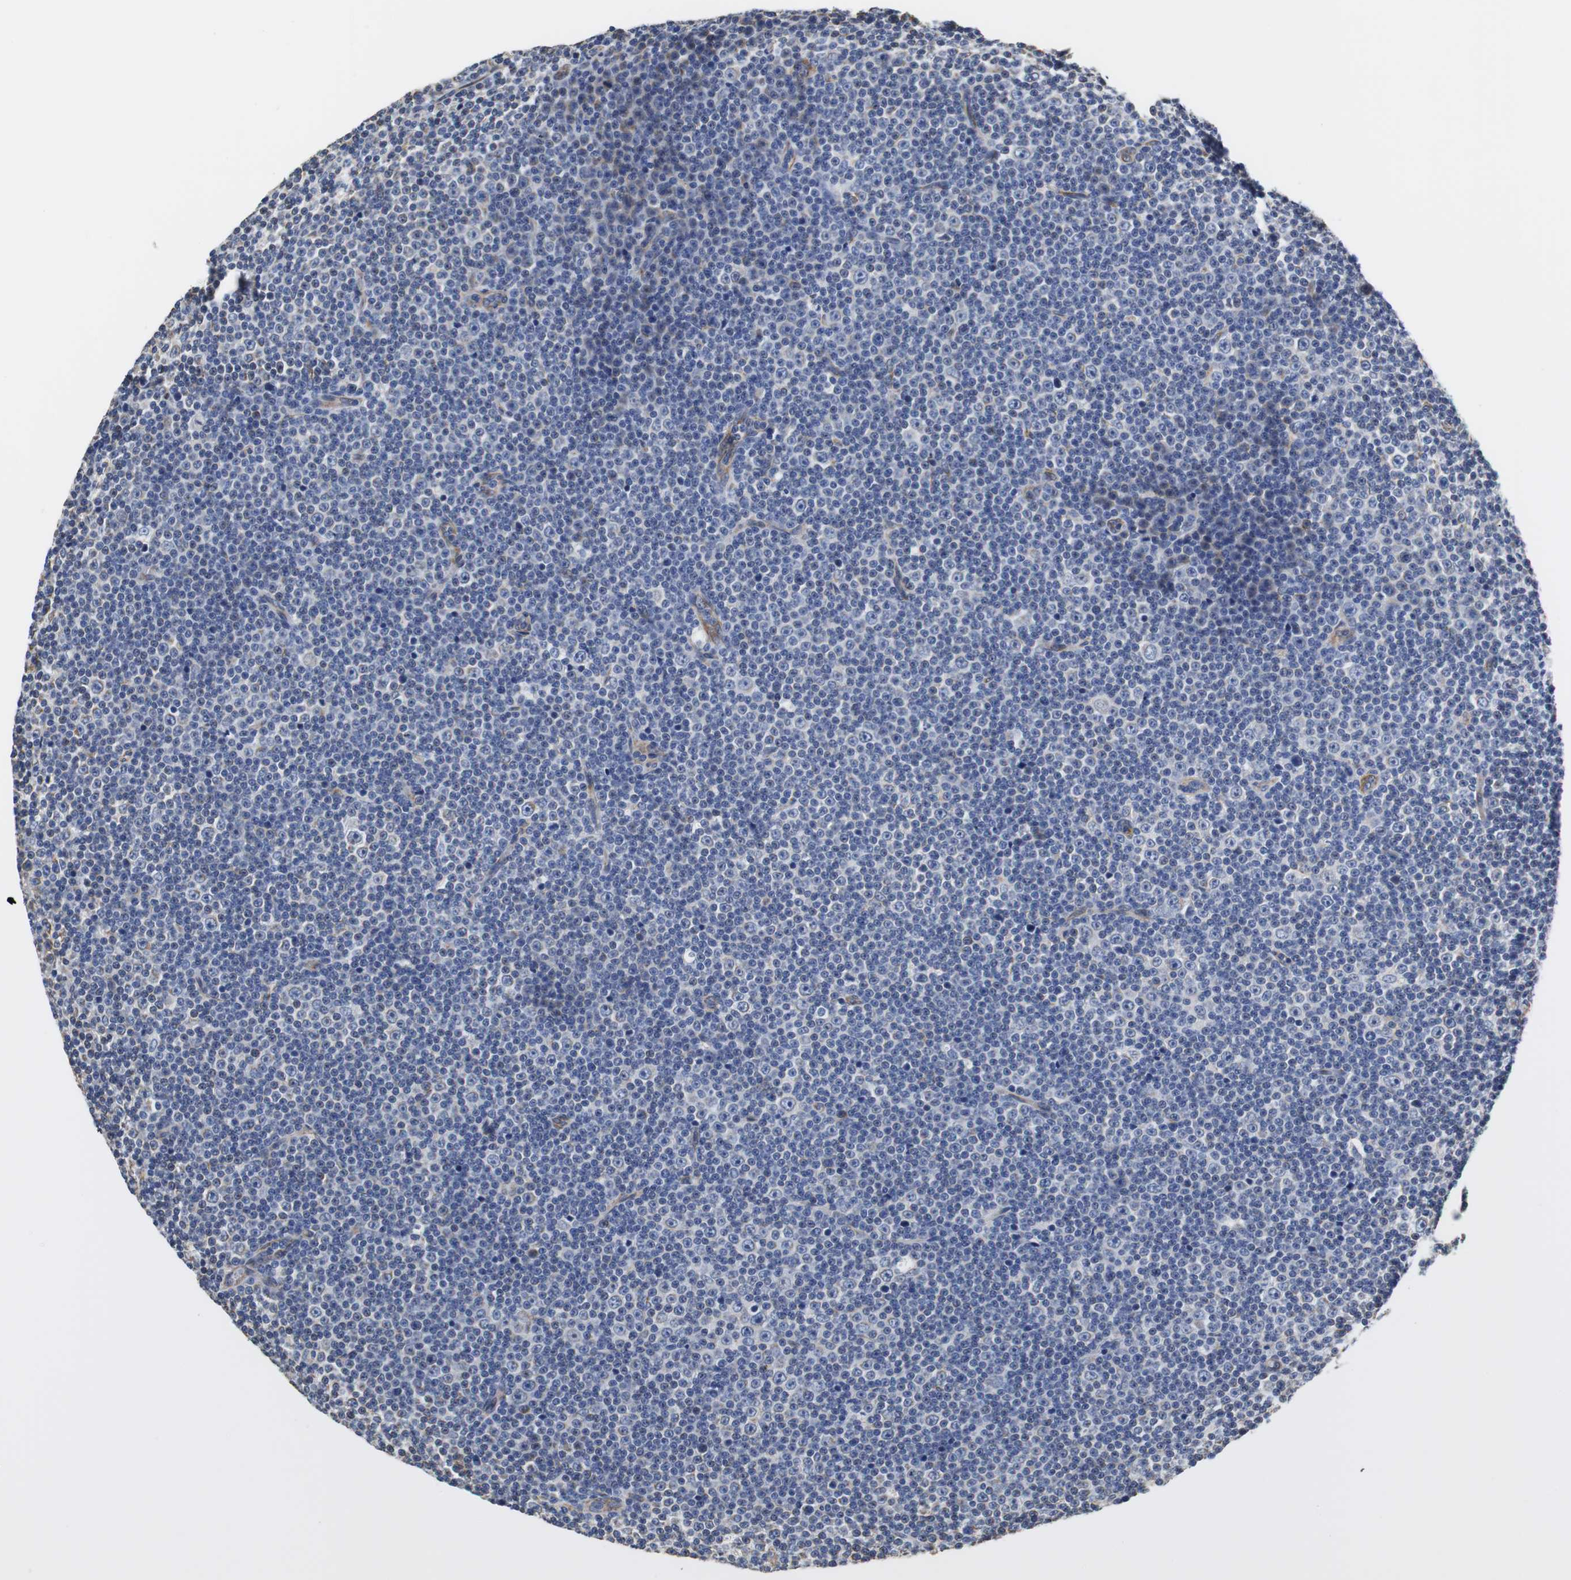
{"staining": {"intensity": "negative", "quantity": "none", "location": "none"}, "tissue": "lymphoma", "cell_type": "Tumor cells", "image_type": "cancer", "snomed": [{"axis": "morphology", "description": "Malignant lymphoma, non-Hodgkin's type, Low grade"}, {"axis": "topography", "description": "Lymph node"}], "caption": "Immunohistochemical staining of human lymphoma shows no significant positivity in tumor cells. (IHC, brightfield microscopy, high magnification).", "gene": "PCK1", "patient": {"sex": "female", "age": 67}}